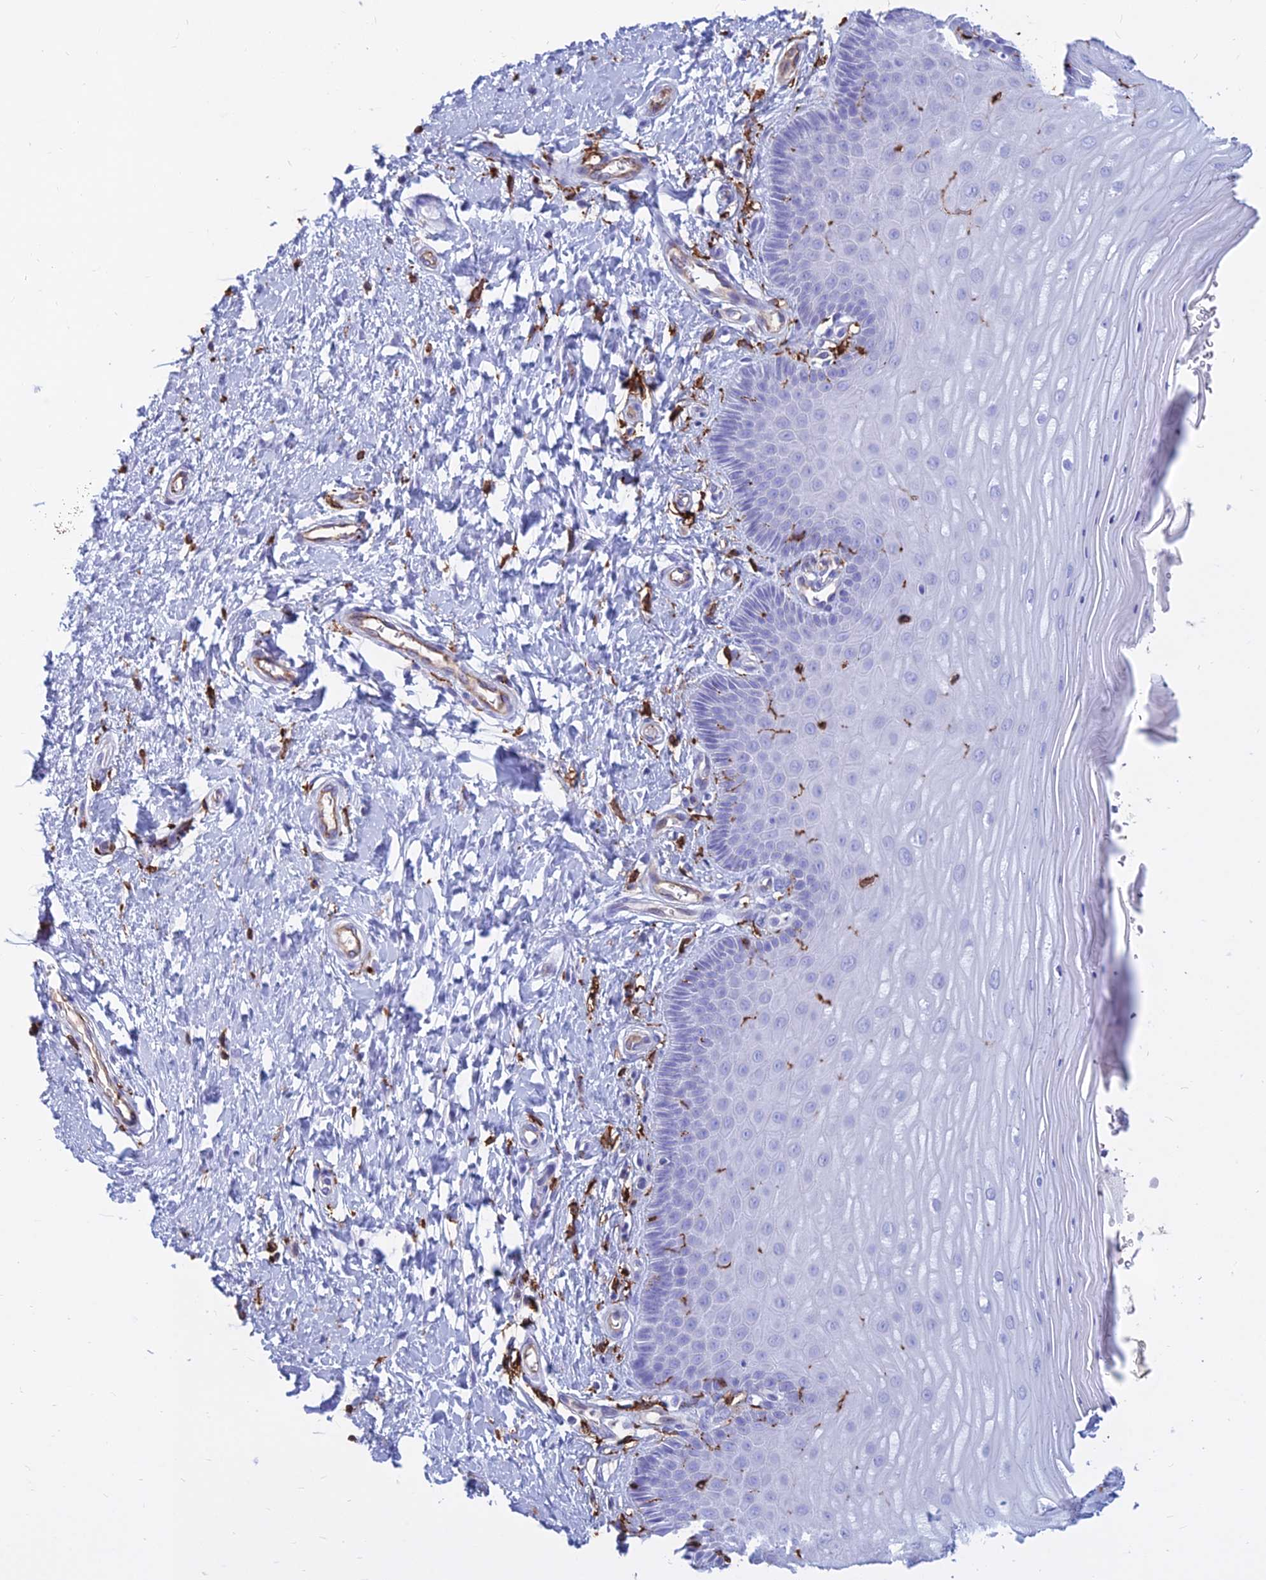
{"staining": {"intensity": "negative", "quantity": "none", "location": "none"}, "tissue": "cervix", "cell_type": "Squamous epithelial cells", "image_type": "normal", "snomed": [{"axis": "morphology", "description": "Normal tissue, NOS"}, {"axis": "topography", "description": "Cervix"}], "caption": "DAB immunohistochemical staining of normal human cervix shows no significant positivity in squamous epithelial cells.", "gene": "HLA", "patient": {"sex": "female", "age": 55}}